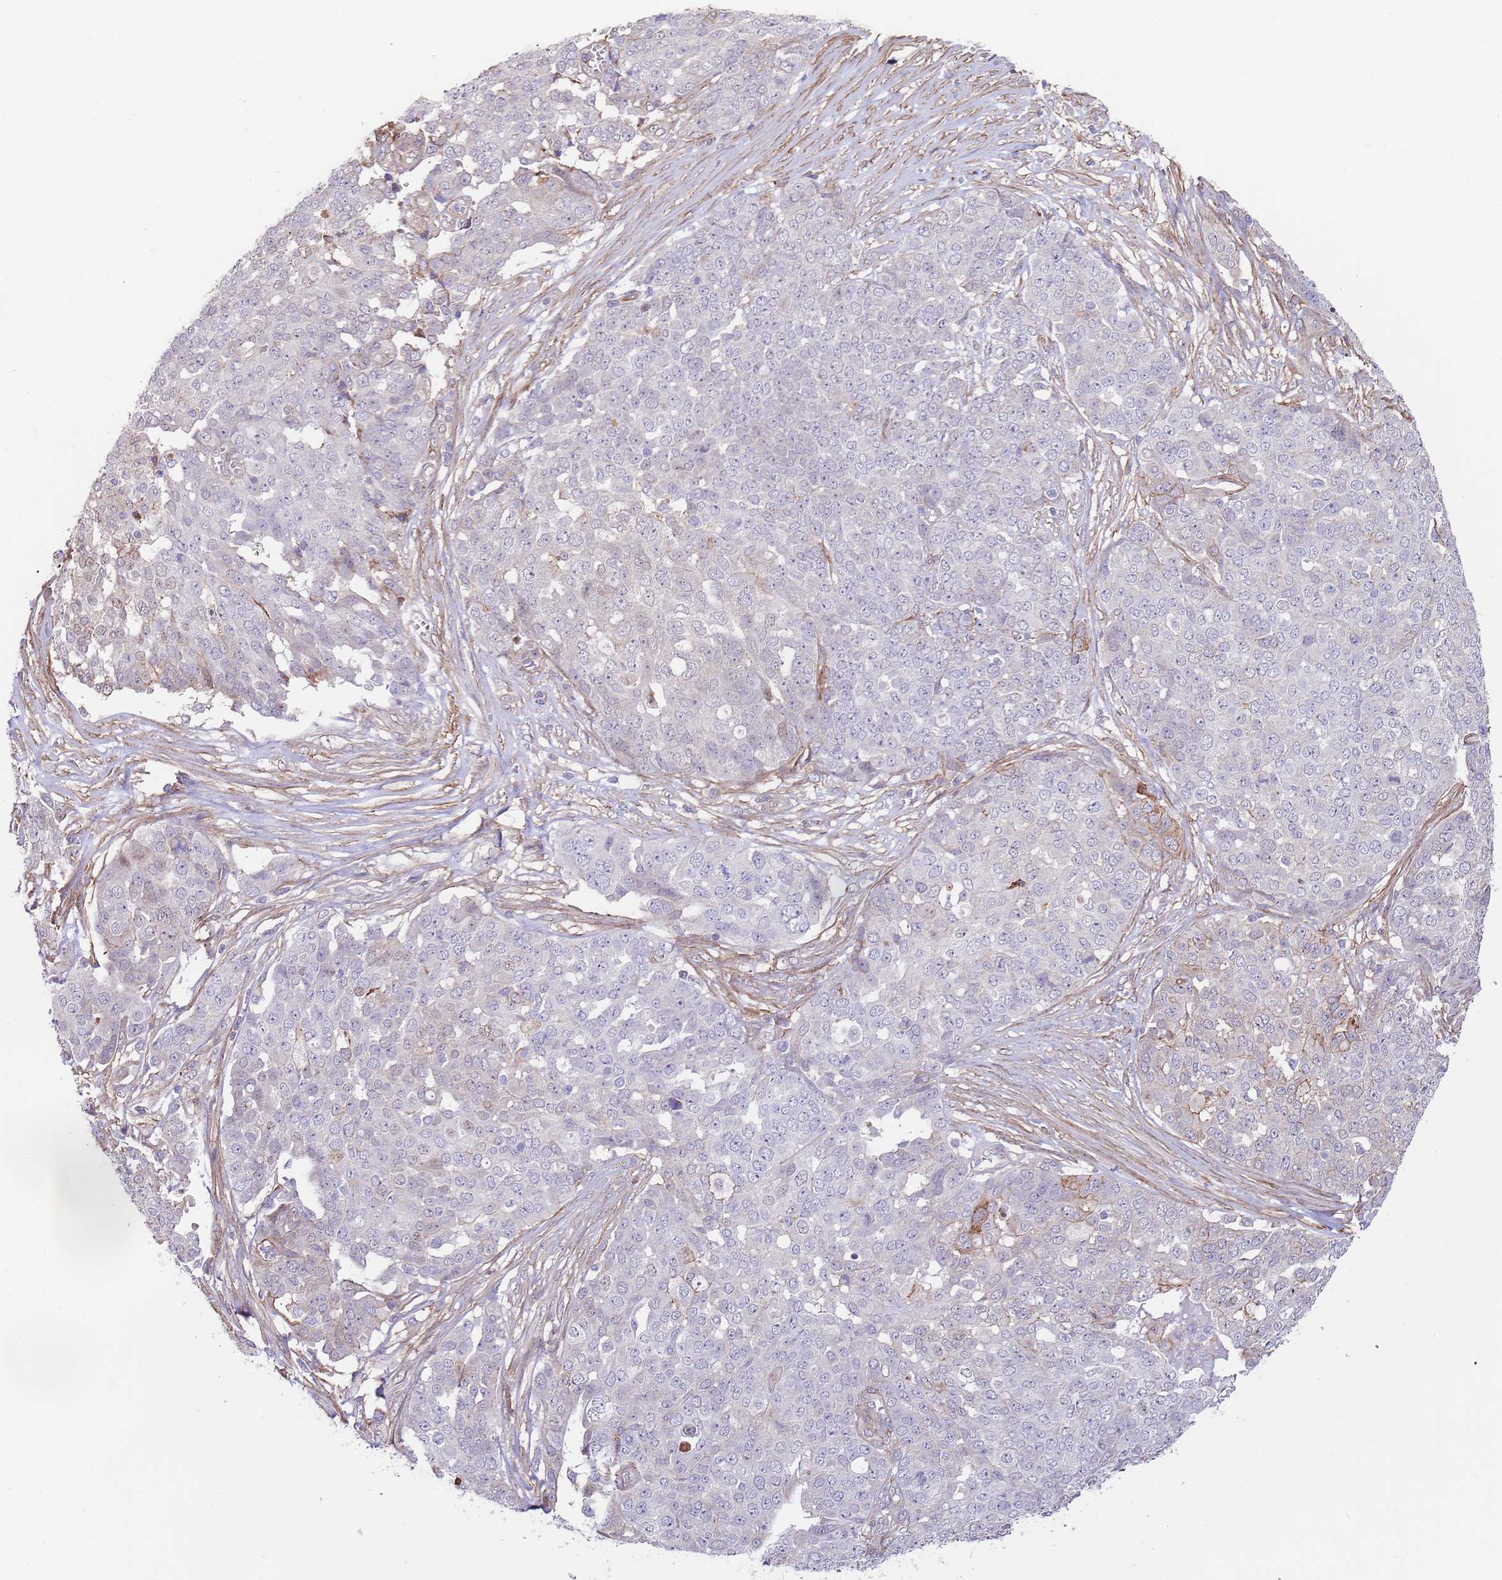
{"staining": {"intensity": "negative", "quantity": "none", "location": "none"}, "tissue": "ovarian cancer", "cell_type": "Tumor cells", "image_type": "cancer", "snomed": [{"axis": "morphology", "description": "Cystadenocarcinoma, serous, NOS"}, {"axis": "topography", "description": "Soft tissue"}, {"axis": "topography", "description": "Ovary"}], "caption": "This is an immunohistochemistry (IHC) micrograph of ovarian cancer (serous cystadenocarcinoma). There is no positivity in tumor cells.", "gene": "BPNT1", "patient": {"sex": "female", "age": 57}}